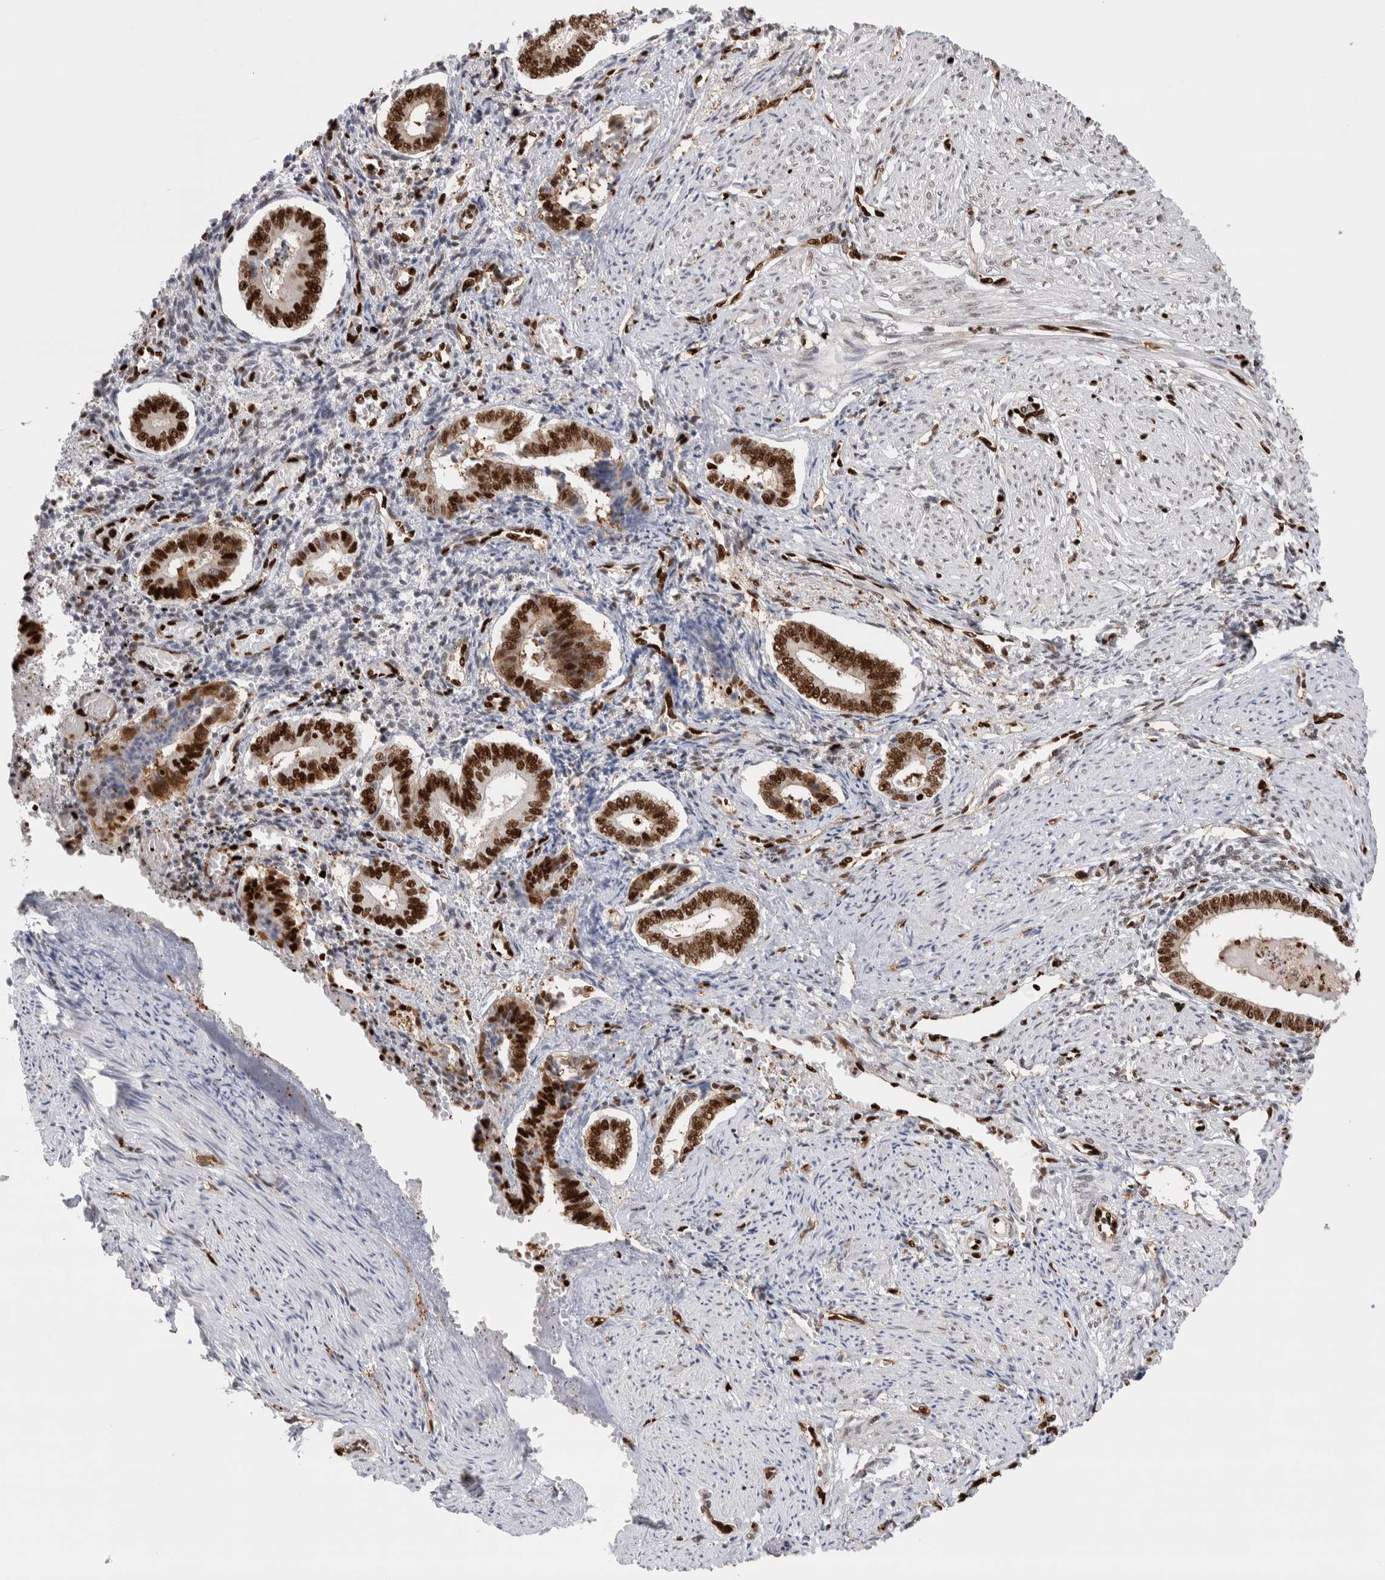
{"staining": {"intensity": "moderate", "quantity": "25%-75%", "location": "nuclear"}, "tissue": "endometrium", "cell_type": "Cells in endometrial stroma", "image_type": "normal", "snomed": [{"axis": "morphology", "description": "Normal tissue, NOS"}, {"axis": "topography", "description": "Endometrium"}], "caption": "The image exhibits staining of unremarkable endometrium, revealing moderate nuclear protein staining (brown color) within cells in endometrial stroma. (DAB IHC, brown staining for protein, blue staining for nuclei).", "gene": "C17orf49", "patient": {"sex": "female", "age": 42}}